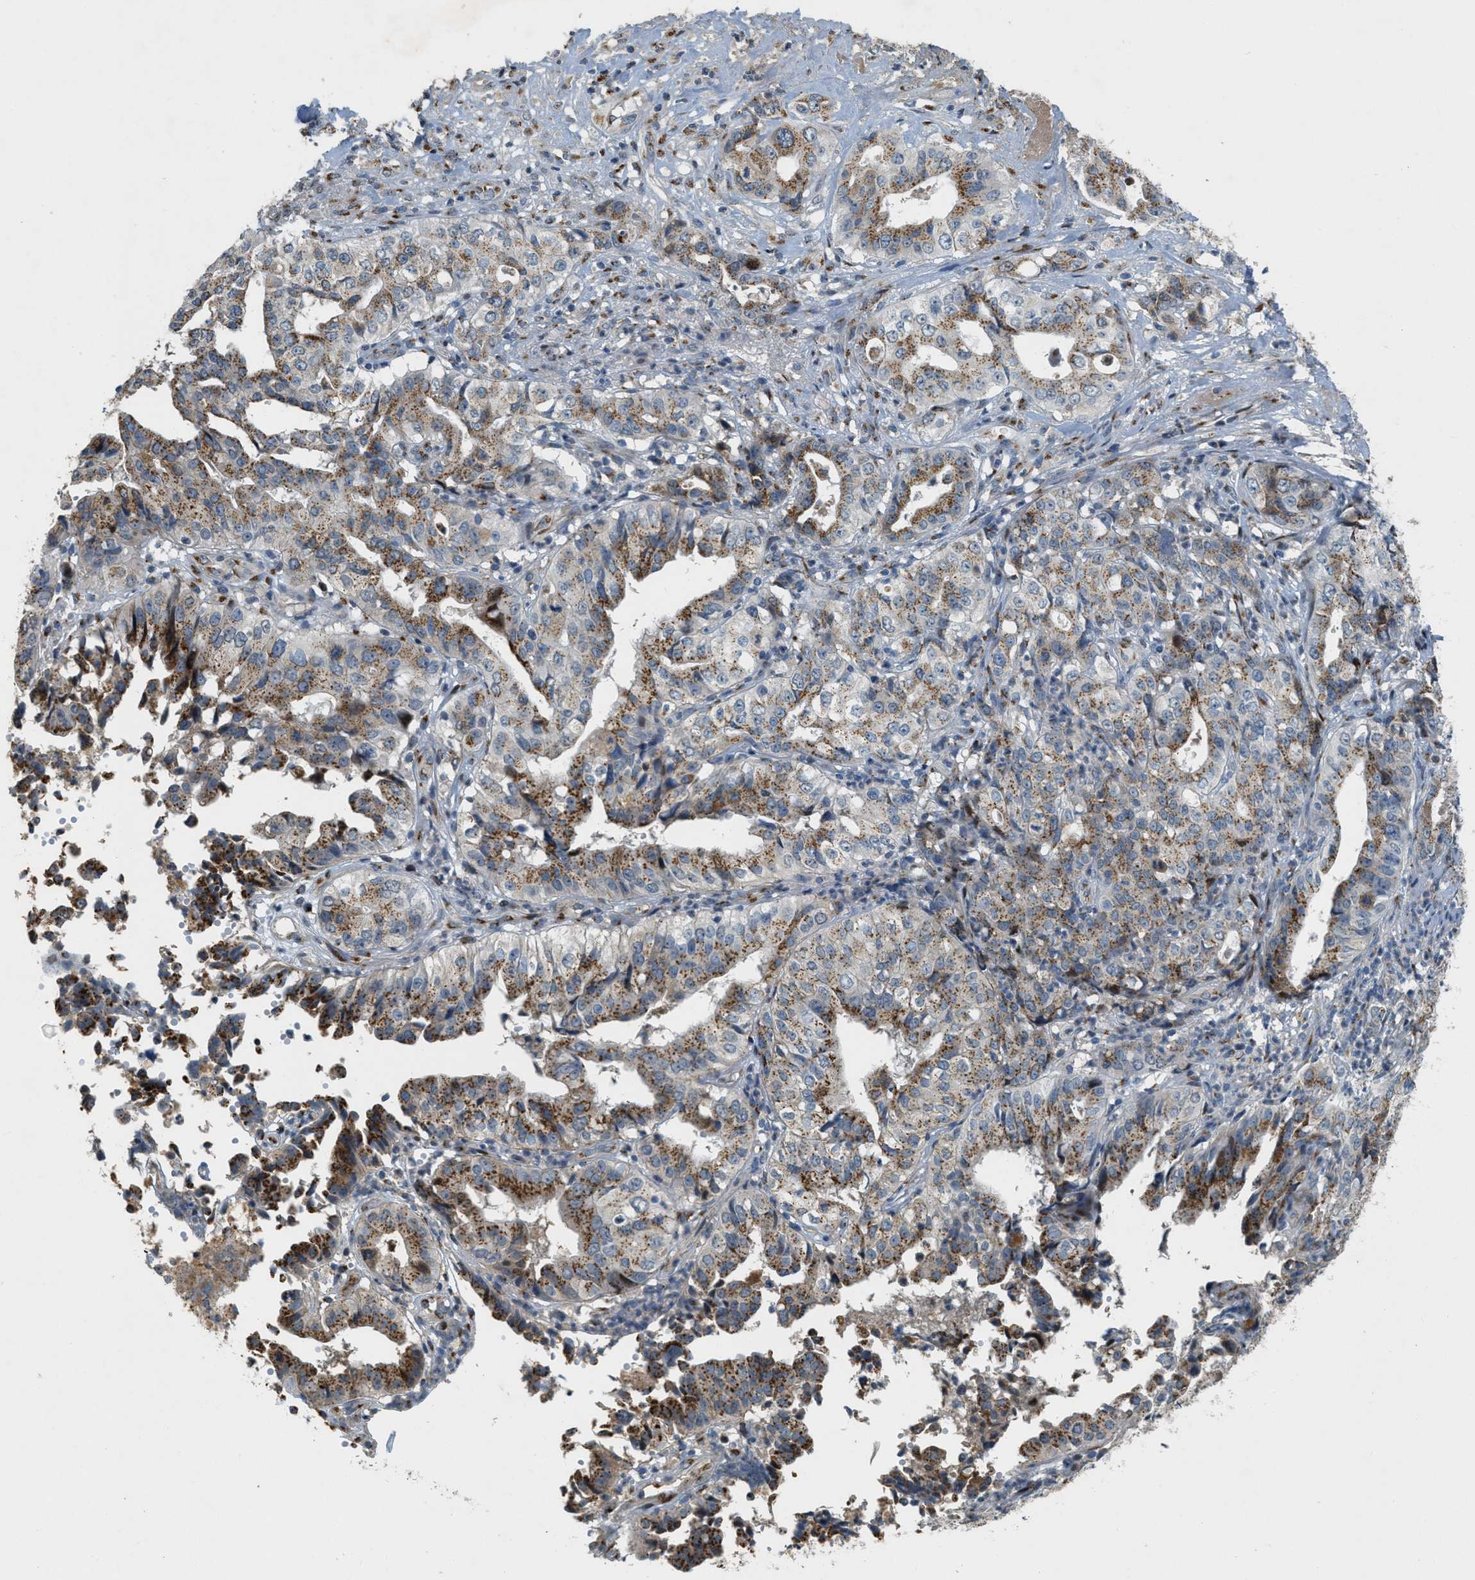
{"staining": {"intensity": "moderate", "quantity": ">75%", "location": "cytoplasmic/membranous"}, "tissue": "liver cancer", "cell_type": "Tumor cells", "image_type": "cancer", "snomed": [{"axis": "morphology", "description": "Cholangiocarcinoma"}, {"axis": "topography", "description": "Liver"}], "caption": "Moderate cytoplasmic/membranous protein expression is appreciated in about >75% of tumor cells in liver cancer.", "gene": "ZFPL1", "patient": {"sex": "female", "age": 61}}